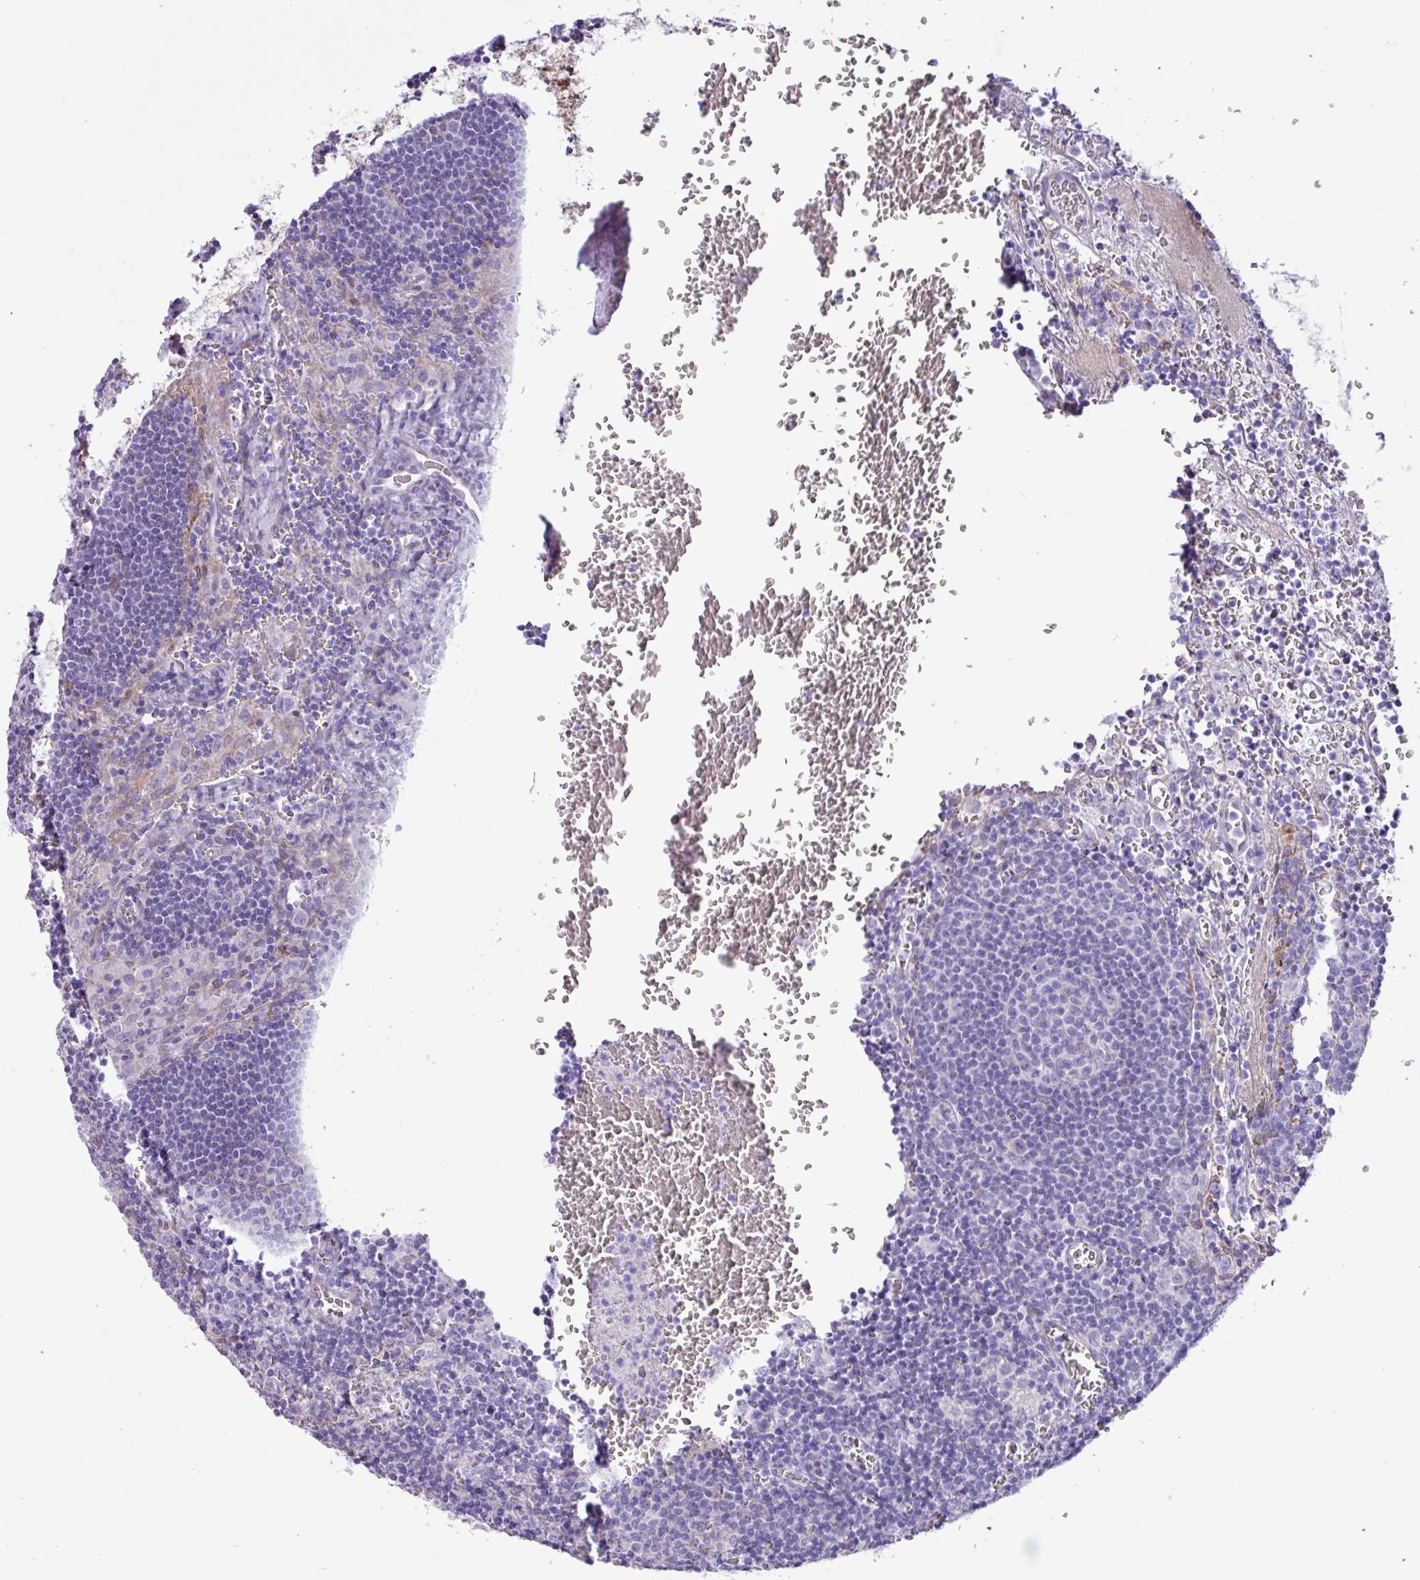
{"staining": {"intensity": "moderate", "quantity": "<25%", "location": "cytoplasmic/membranous"}, "tissue": "lymph node", "cell_type": "Germinal center cells", "image_type": "normal", "snomed": [{"axis": "morphology", "description": "Normal tissue, NOS"}, {"axis": "topography", "description": "Lymph node"}], "caption": "Unremarkable lymph node shows moderate cytoplasmic/membranous positivity in about <25% of germinal center cells.", "gene": "SLC38A1", "patient": {"sex": "male", "age": 50}}